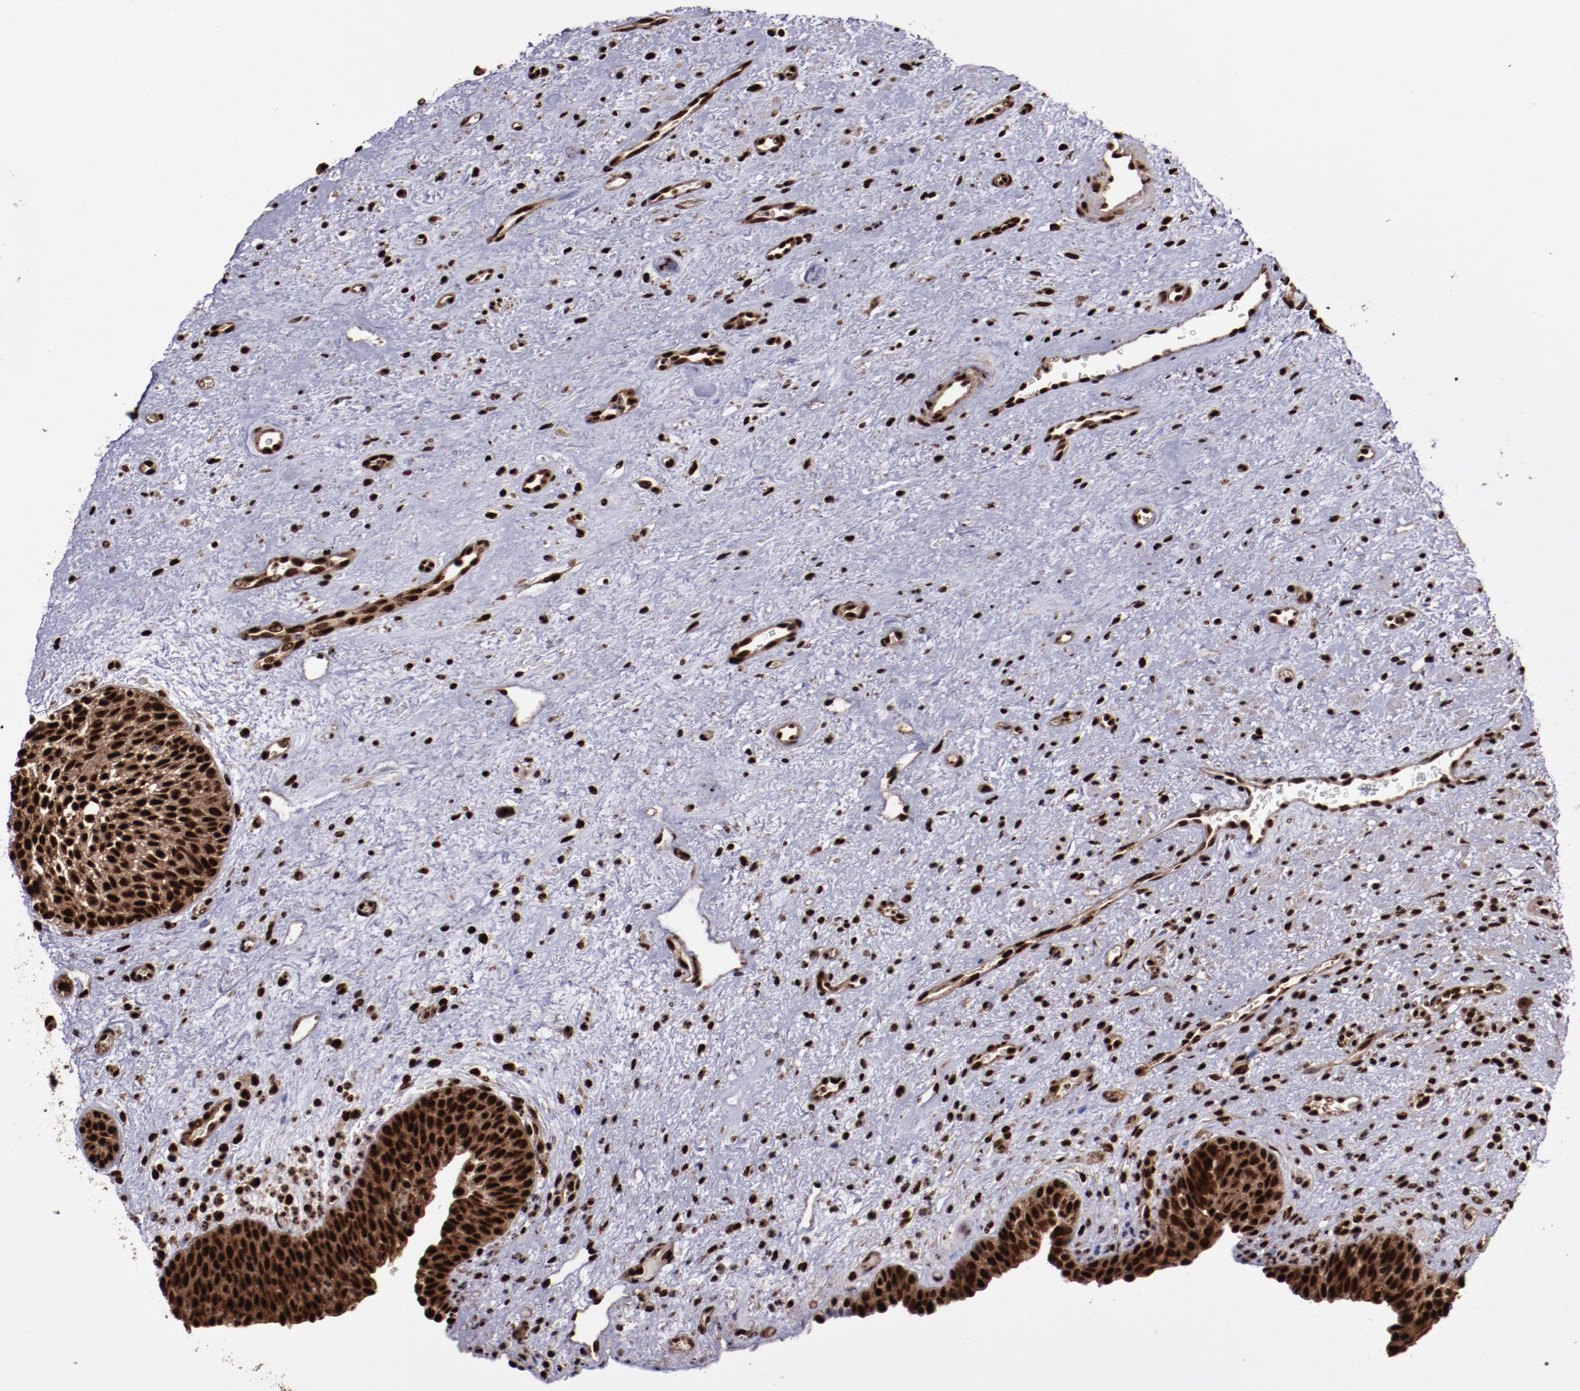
{"staining": {"intensity": "strong", "quantity": ">75%", "location": "cytoplasmic/membranous,nuclear"}, "tissue": "urinary bladder", "cell_type": "Urothelial cells", "image_type": "normal", "snomed": [{"axis": "morphology", "description": "Normal tissue, NOS"}, {"axis": "topography", "description": "Urinary bladder"}], "caption": "A histopathology image of human urinary bladder stained for a protein reveals strong cytoplasmic/membranous,nuclear brown staining in urothelial cells.", "gene": "SNW1", "patient": {"sex": "male", "age": 48}}